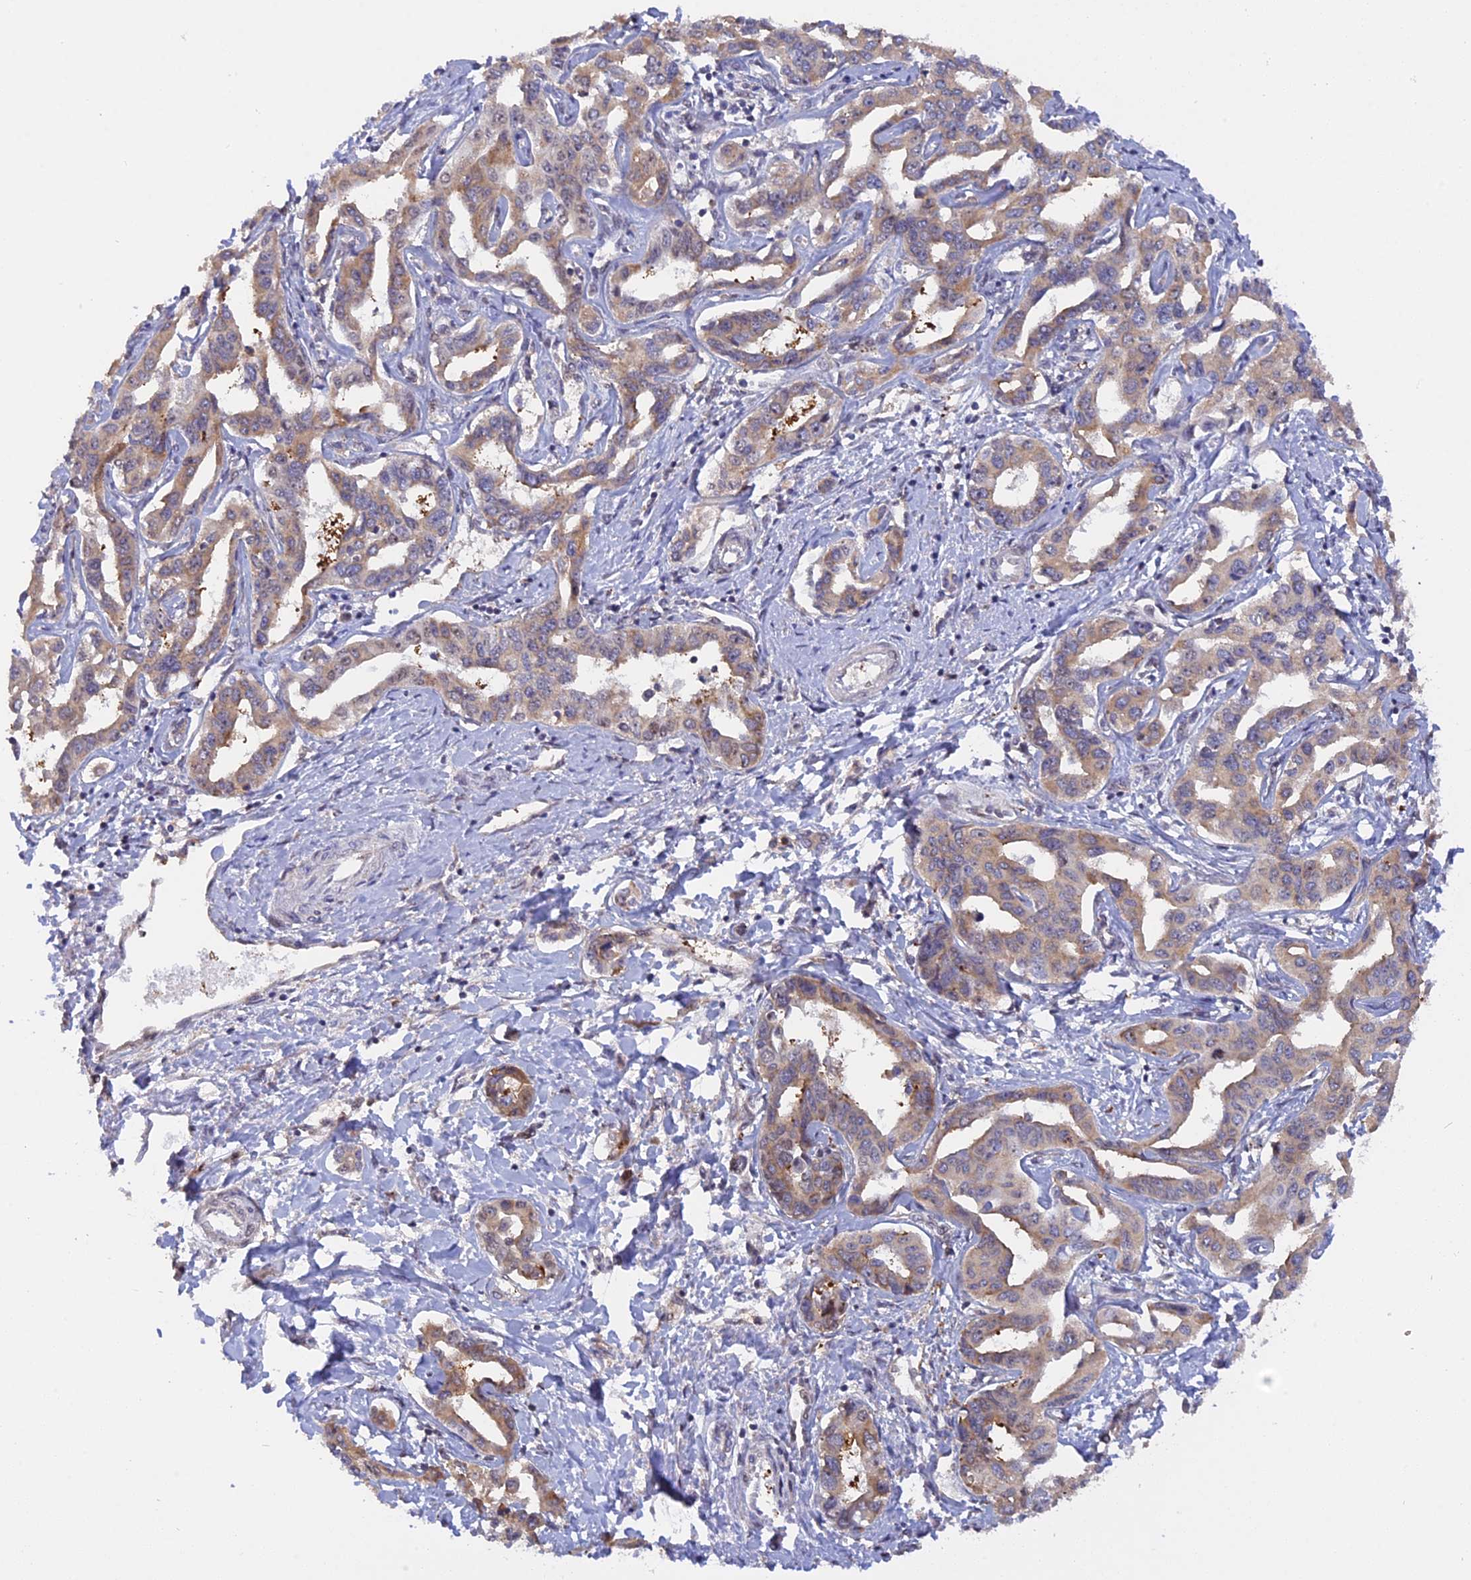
{"staining": {"intensity": "weak", "quantity": ">75%", "location": "cytoplasmic/membranous"}, "tissue": "liver cancer", "cell_type": "Tumor cells", "image_type": "cancer", "snomed": [{"axis": "morphology", "description": "Cholangiocarcinoma"}, {"axis": "topography", "description": "Liver"}], "caption": "Immunohistochemical staining of human liver cholangiocarcinoma displays weak cytoplasmic/membranous protein positivity in about >75% of tumor cells.", "gene": "ZNF428", "patient": {"sex": "male", "age": 59}}